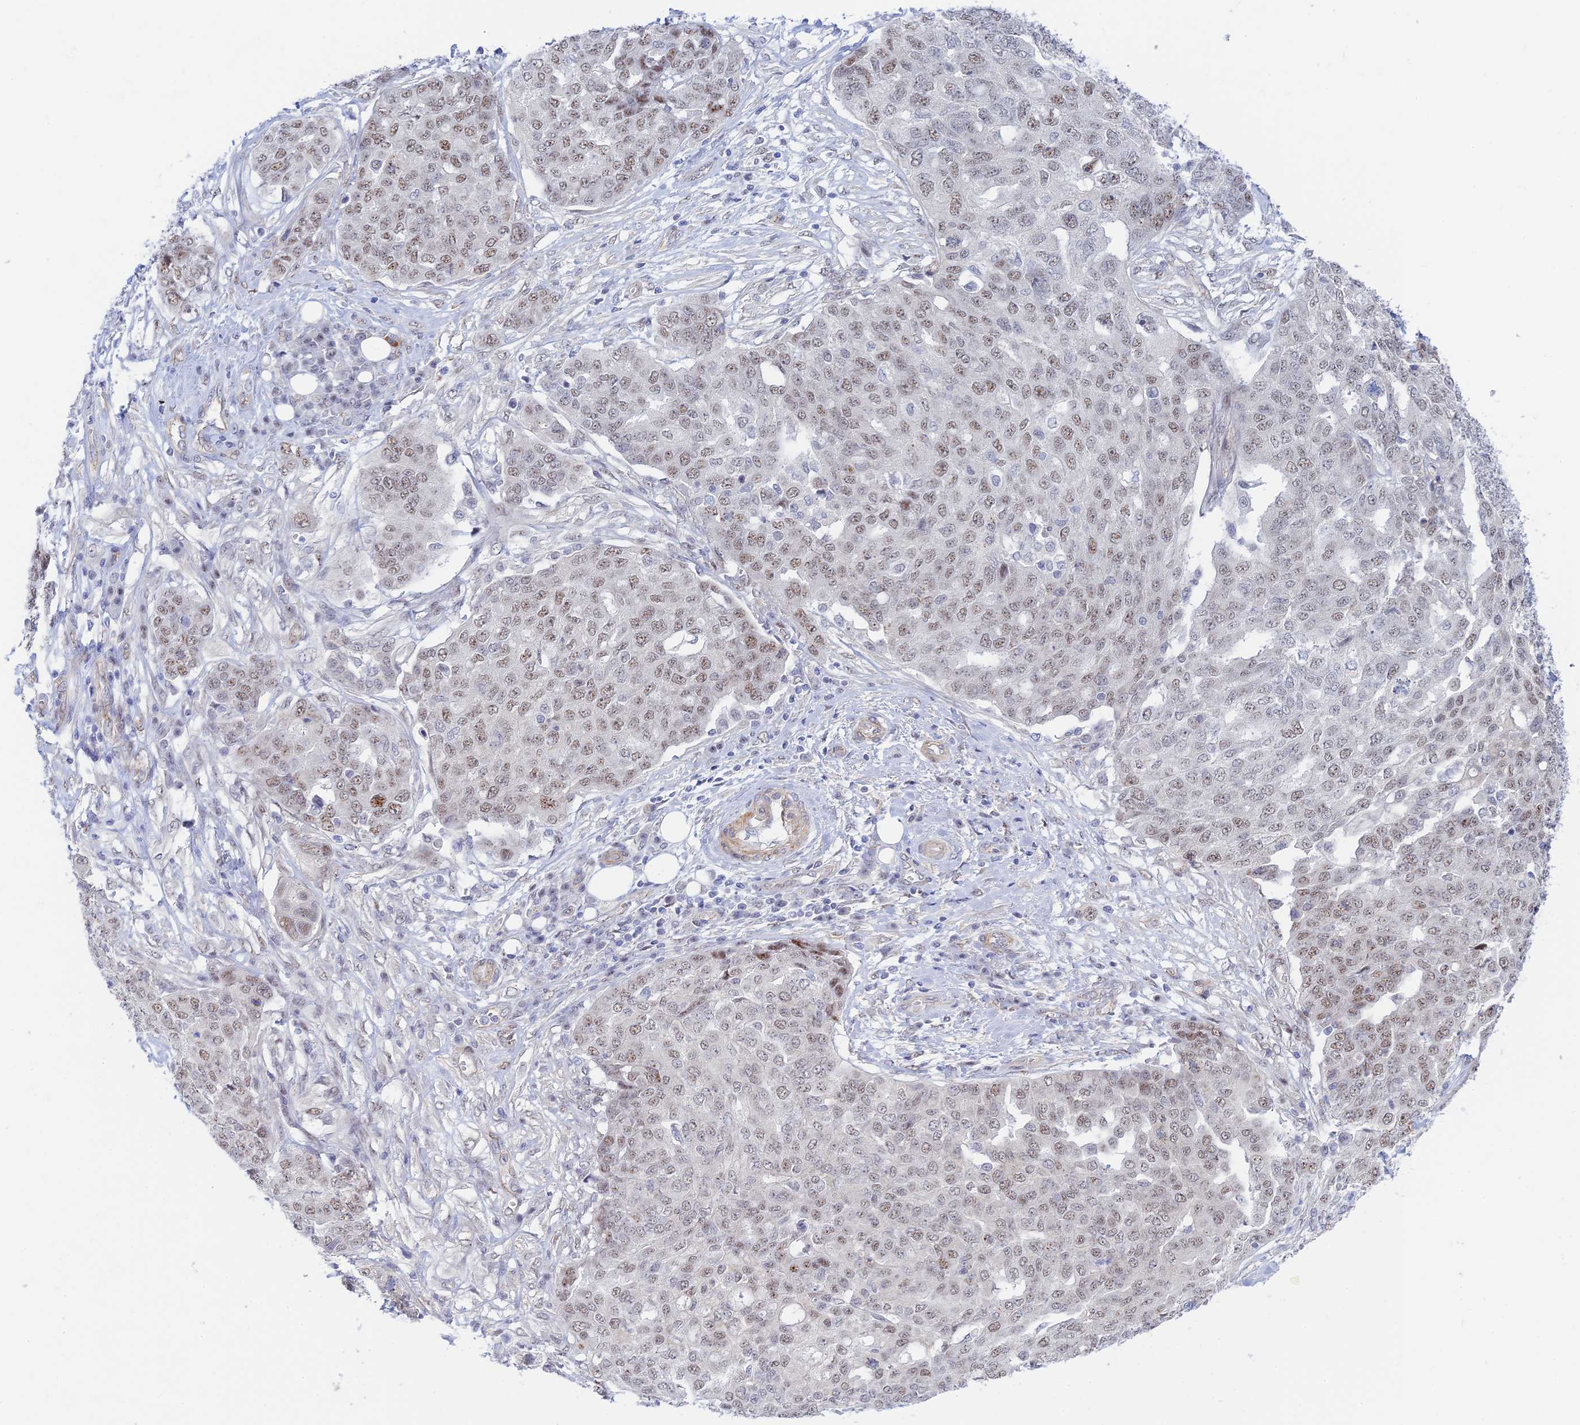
{"staining": {"intensity": "weak", "quantity": ">75%", "location": "nuclear"}, "tissue": "ovarian cancer", "cell_type": "Tumor cells", "image_type": "cancer", "snomed": [{"axis": "morphology", "description": "Cystadenocarcinoma, serous, NOS"}, {"axis": "topography", "description": "Soft tissue"}, {"axis": "topography", "description": "Ovary"}], "caption": "DAB immunohistochemical staining of human ovarian cancer shows weak nuclear protein staining in approximately >75% of tumor cells.", "gene": "CFAP92", "patient": {"sex": "female", "age": 57}}